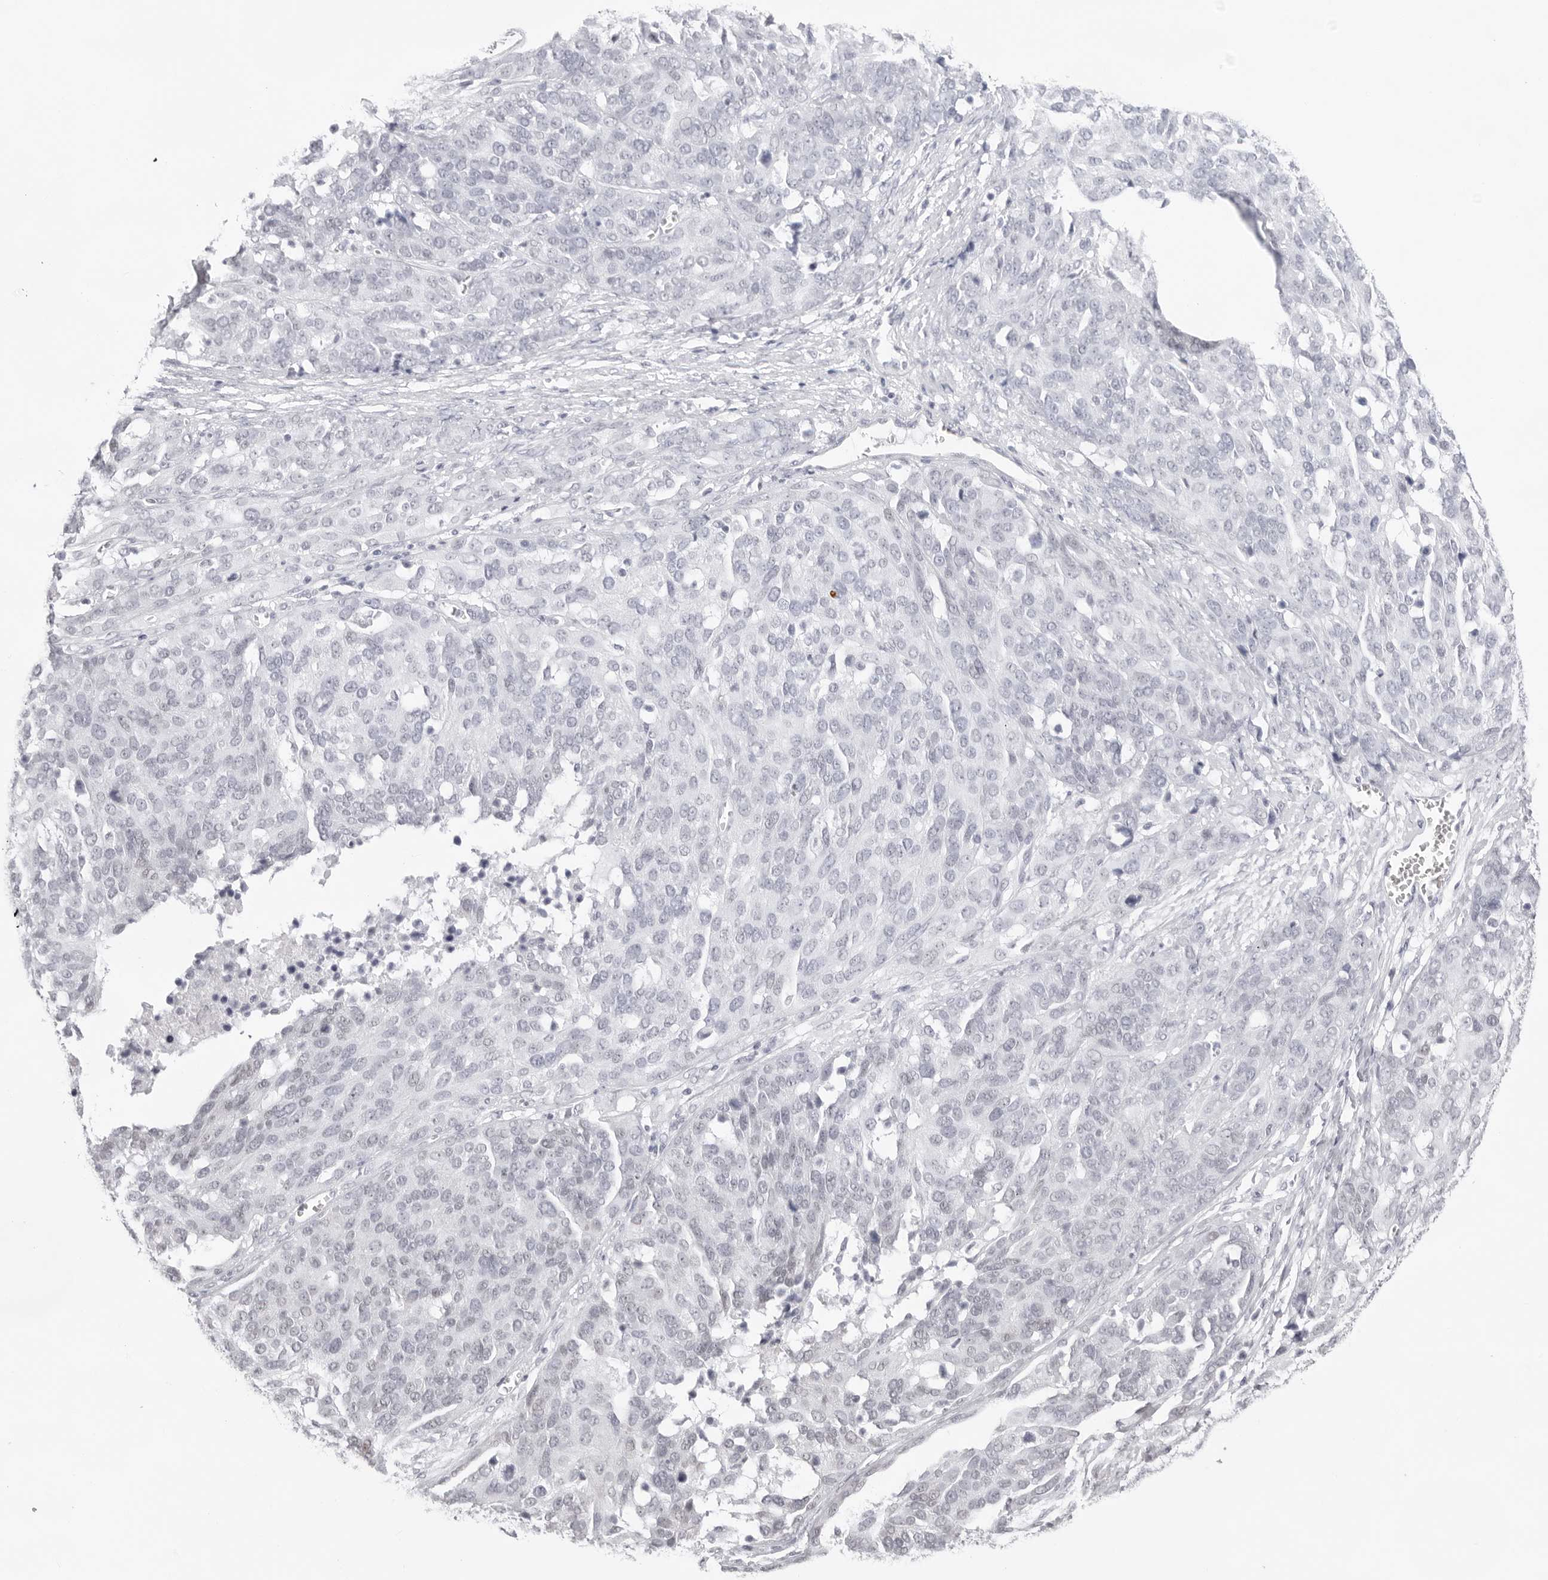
{"staining": {"intensity": "negative", "quantity": "none", "location": "none"}, "tissue": "ovarian cancer", "cell_type": "Tumor cells", "image_type": "cancer", "snomed": [{"axis": "morphology", "description": "Cystadenocarcinoma, serous, NOS"}, {"axis": "topography", "description": "Ovary"}], "caption": "Immunohistochemistry (IHC) micrograph of neoplastic tissue: serous cystadenocarcinoma (ovarian) stained with DAB reveals no significant protein expression in tumor cells. (DAB (3,3'-diaminobenzidine) IHC, high magnification).", "gene": "KLK12", "patient": {"sex": "female", "age": 44}}